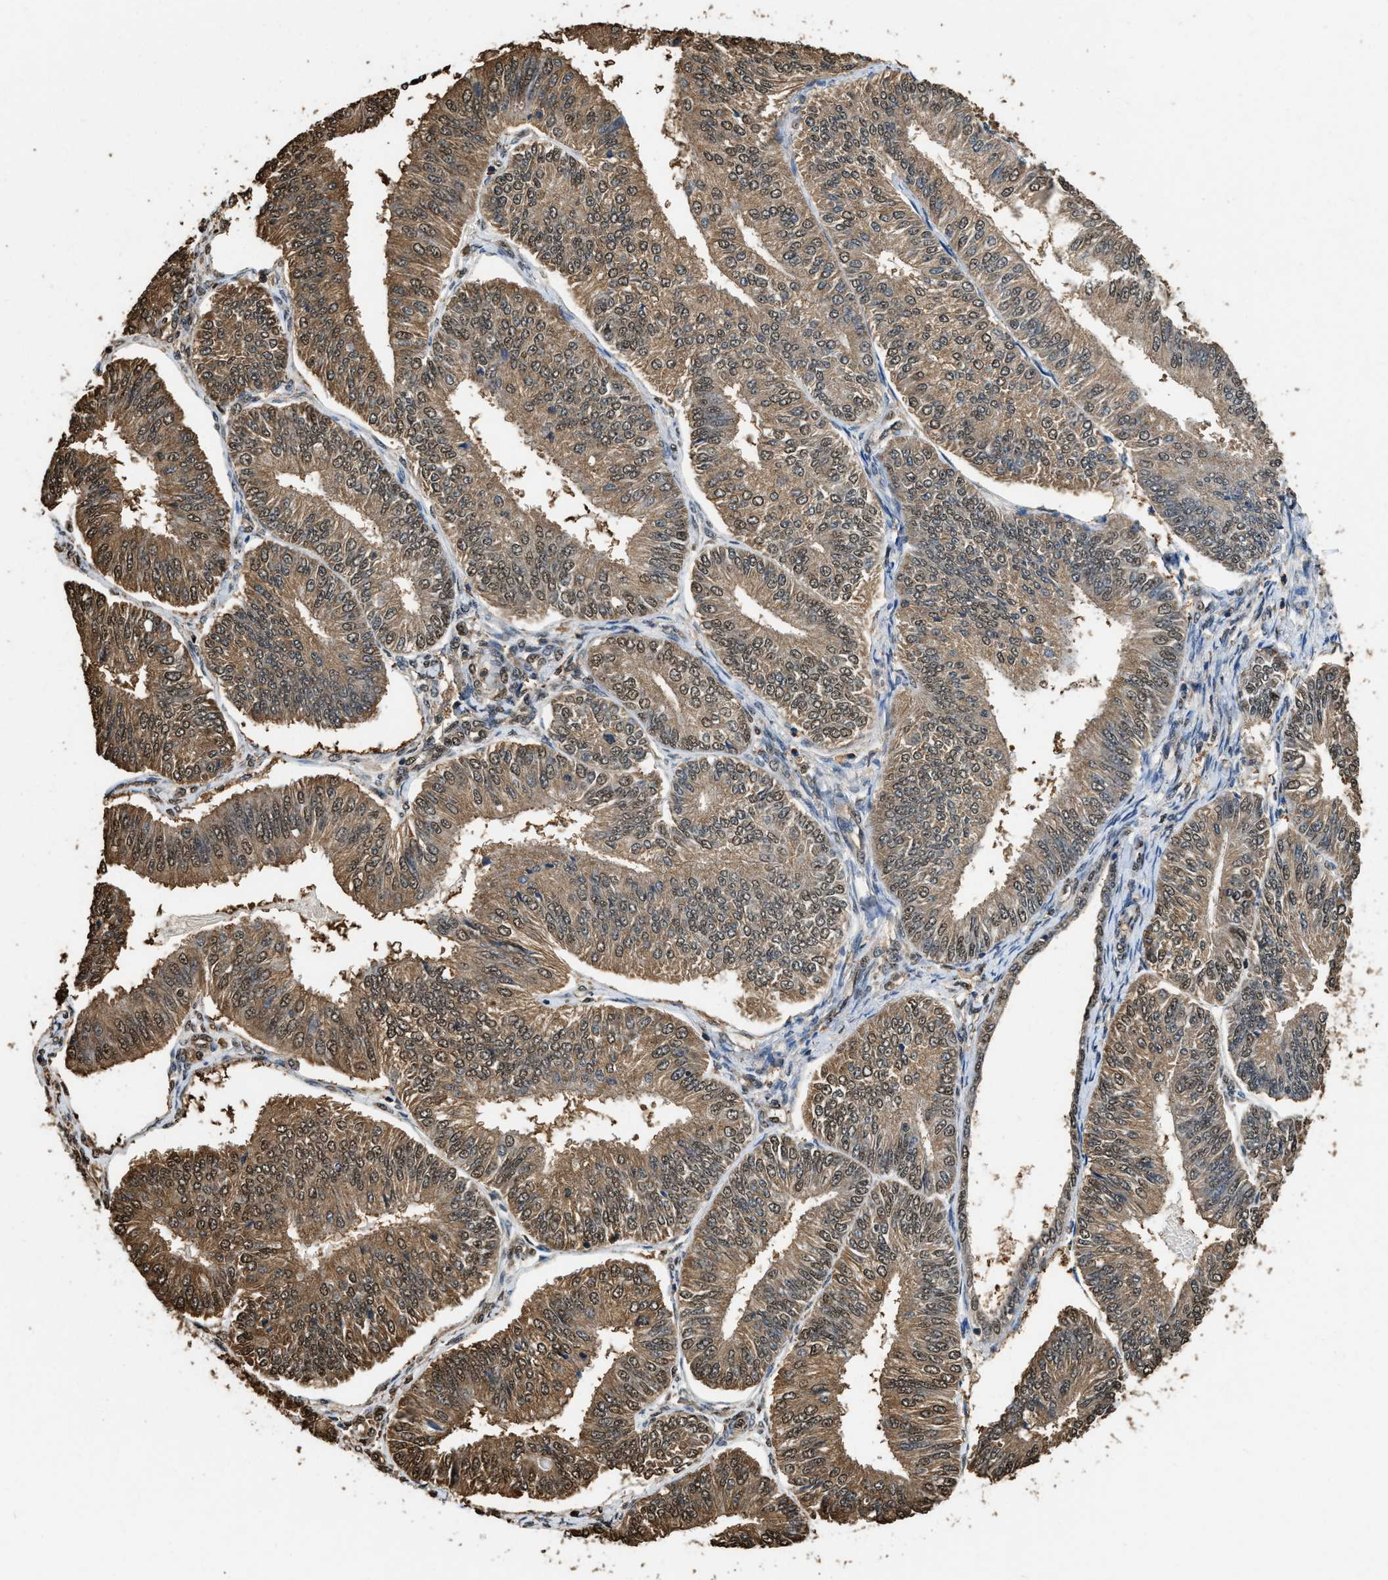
{"staining": {"intensity": "moderate", "quantity": ">75%", "location": "cytoplasmic/membranous,nuclear"}, "tissue": "endometrial cancer", "cell_type": "Tumor cells", "image_type": "cancer", "snomed": [{"axis": "morphology", "description": "Adenocarcinoma, NOS"}, {"axis": "topography", "description": "Endometrium"}], "caption": "Protein staining of endometrial cancer tissue shows moderate cytoplasmic/membranous and nuclear positivity in about >75% of tumor cells. The staining was performed using DAB to visualize the protein expression in brown, while the nuclei were stained in blue with hematoxylin (Magnification: 20x).", "gene": "GAPDH", "patient": {"sex": "female", "age": 58}}